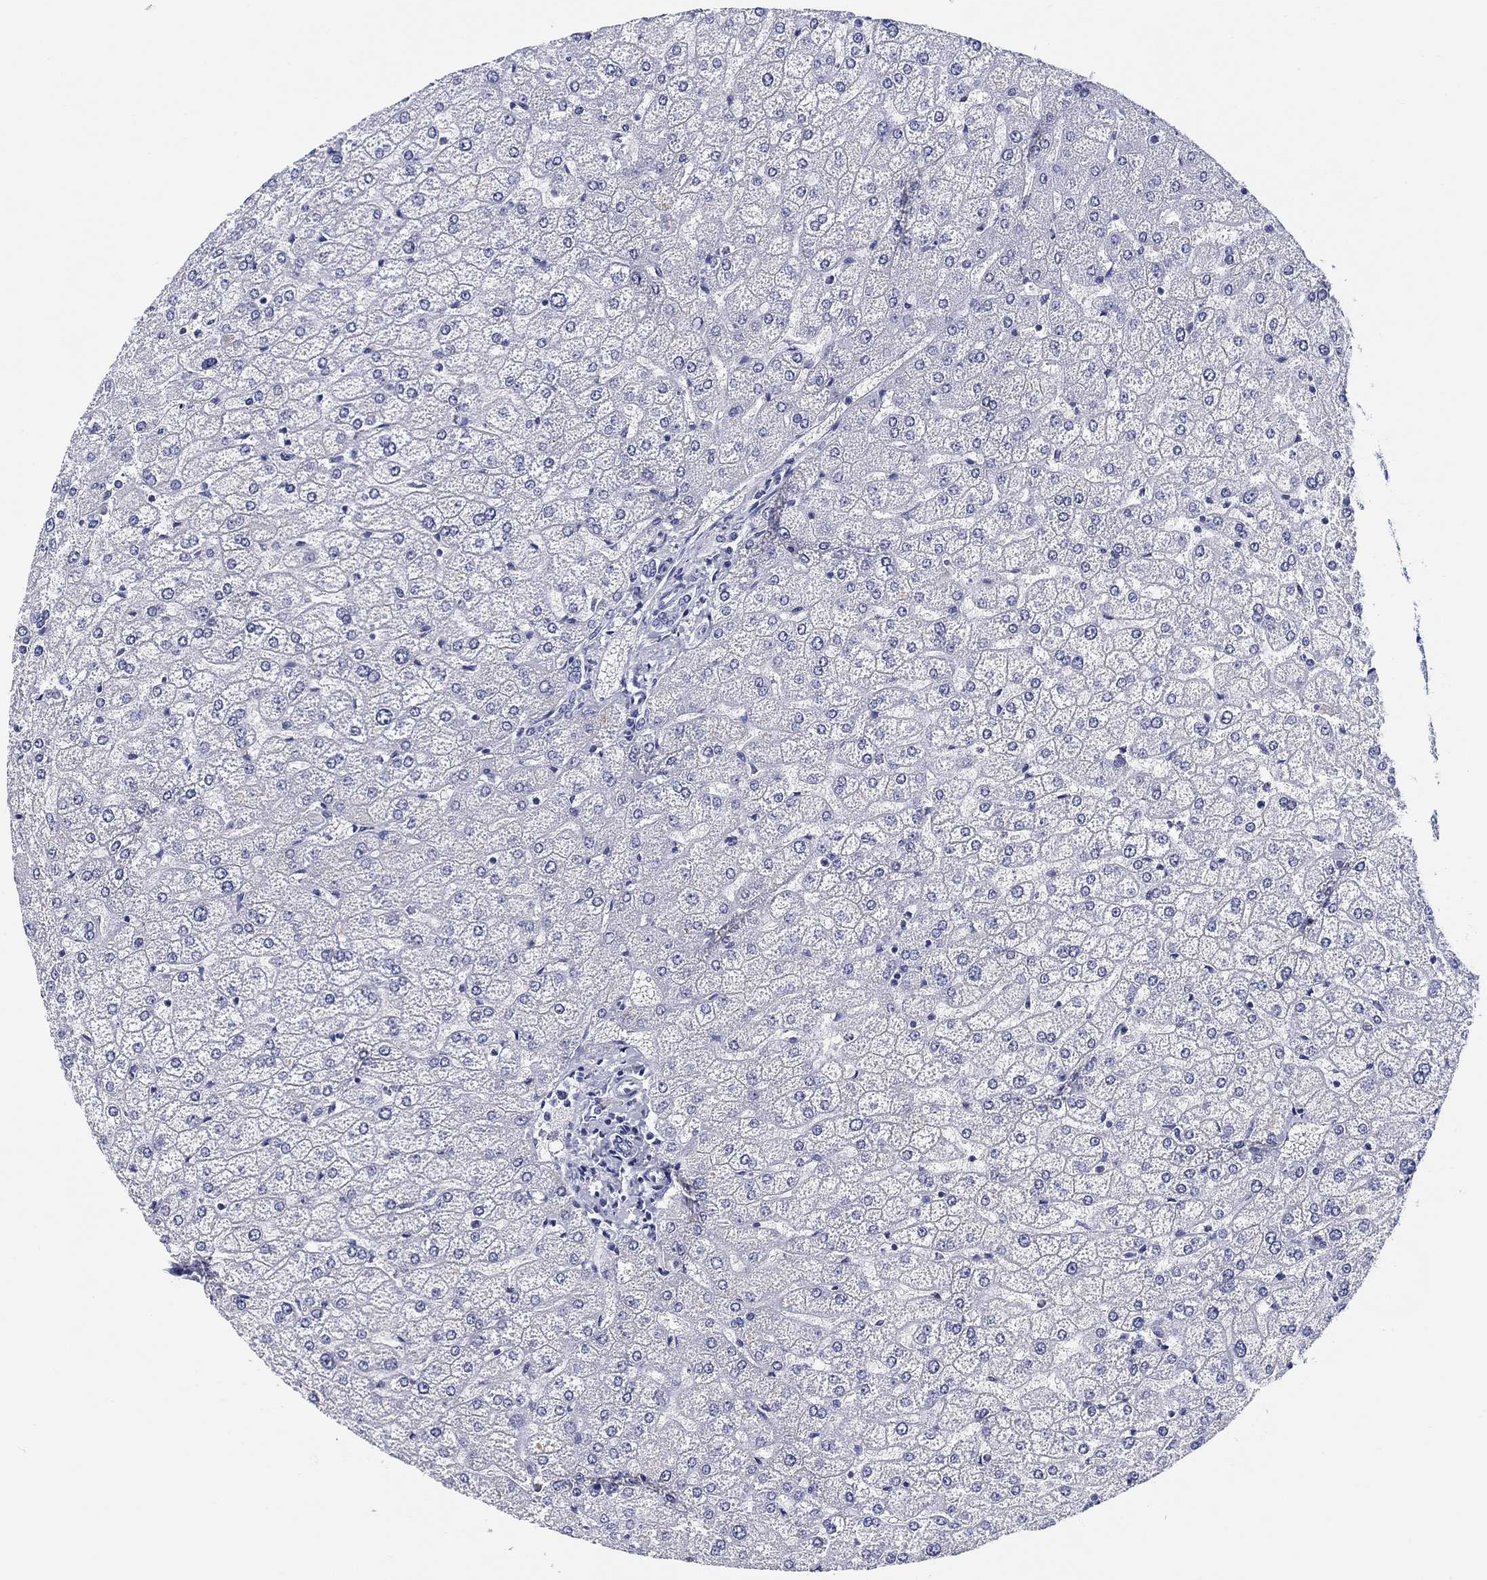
{"staining": {"intensity": "negative", "quantity": "none", "location": "none"}, "tissue": "liver", "cell_type": "Cholangiocytes", "image_type": "normal", "snomed": [{"axis": "morphology", "description": "Normal tissue, NOS"}, {"axis": "topography", "description": "Liver"}], "caption": "Immunohistochemistry (IHC) of normal liver reveals no staining in cholangiocytes.", "gene": "OTUB2", "patient": {"sex": "female", "age": 32}}